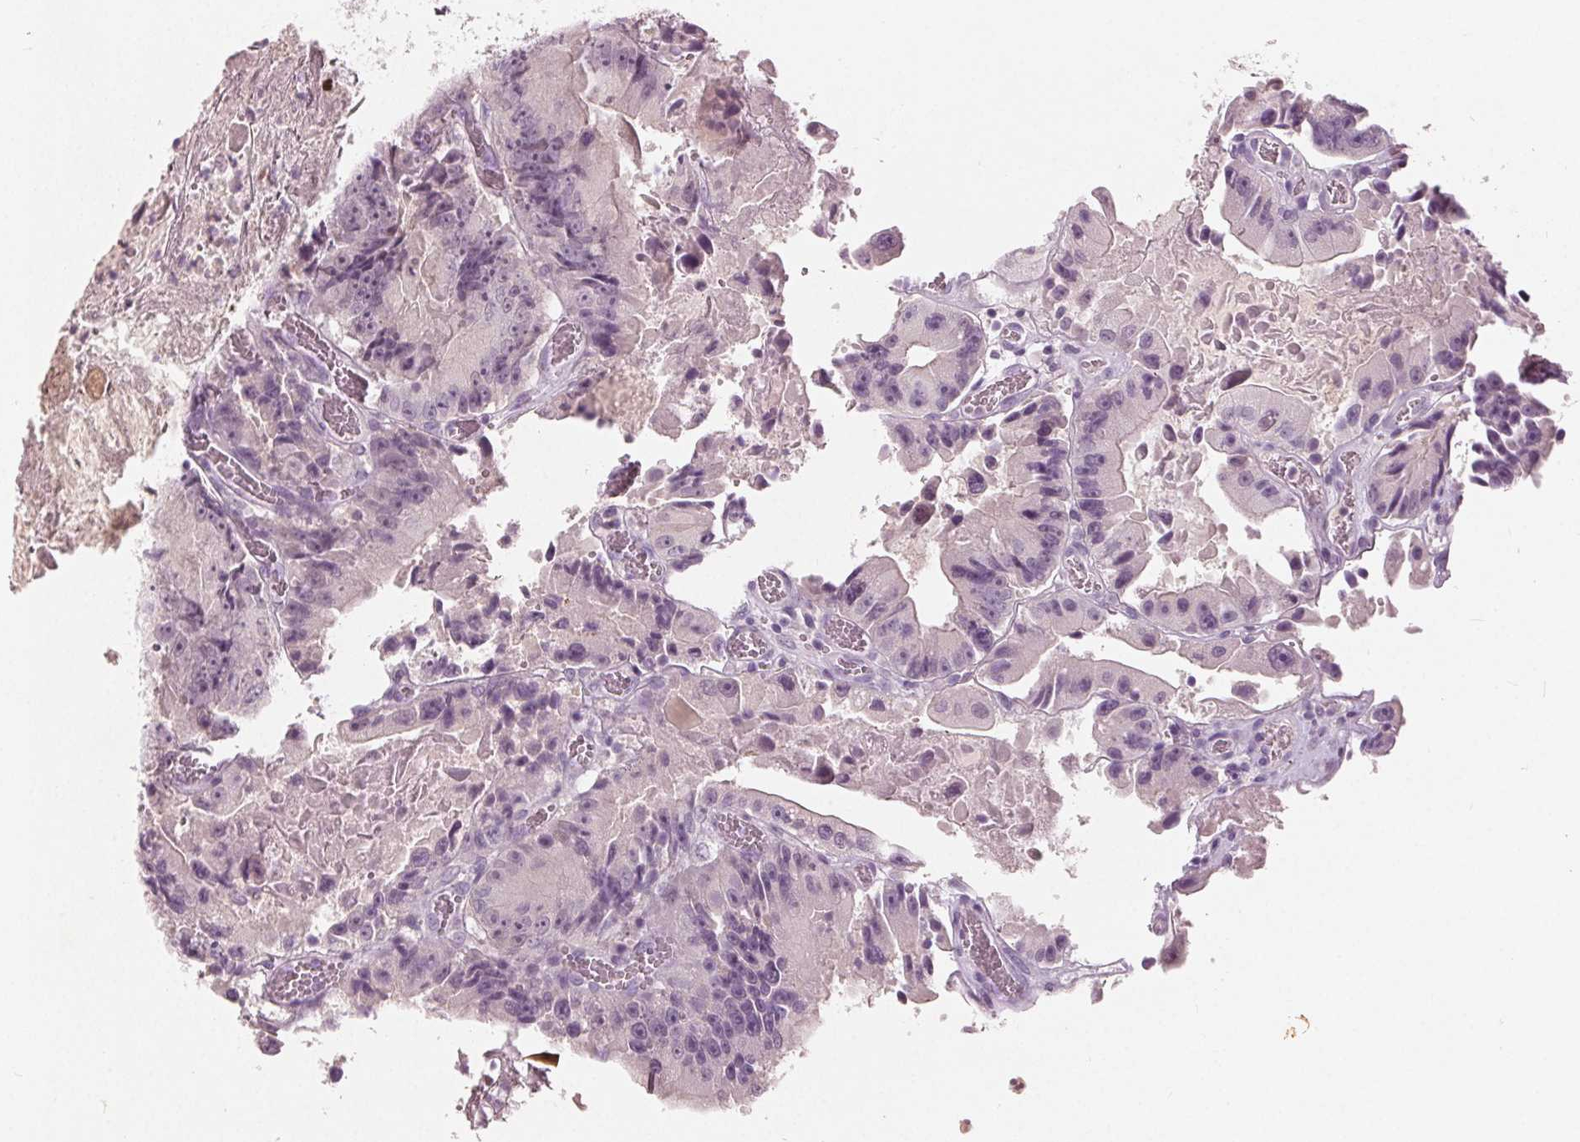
{"staining": {"intensity": "negative", "quantity": "none", "location": "none"}, "tissue": "colorectal cancer", "cell_type": "Tumor cells", "image_type": "cancer", "snomed": [{"axis": "morphology", "description": "Adenocarcinoma, NOS"}, {"axis": "topography", "description": "Colon"}], "caption": "There is no significant staining in tumor cells of colorectal adenocarcinoma.", "gene": "TKFC", "patient": {"sex": "female", "age": 86}}